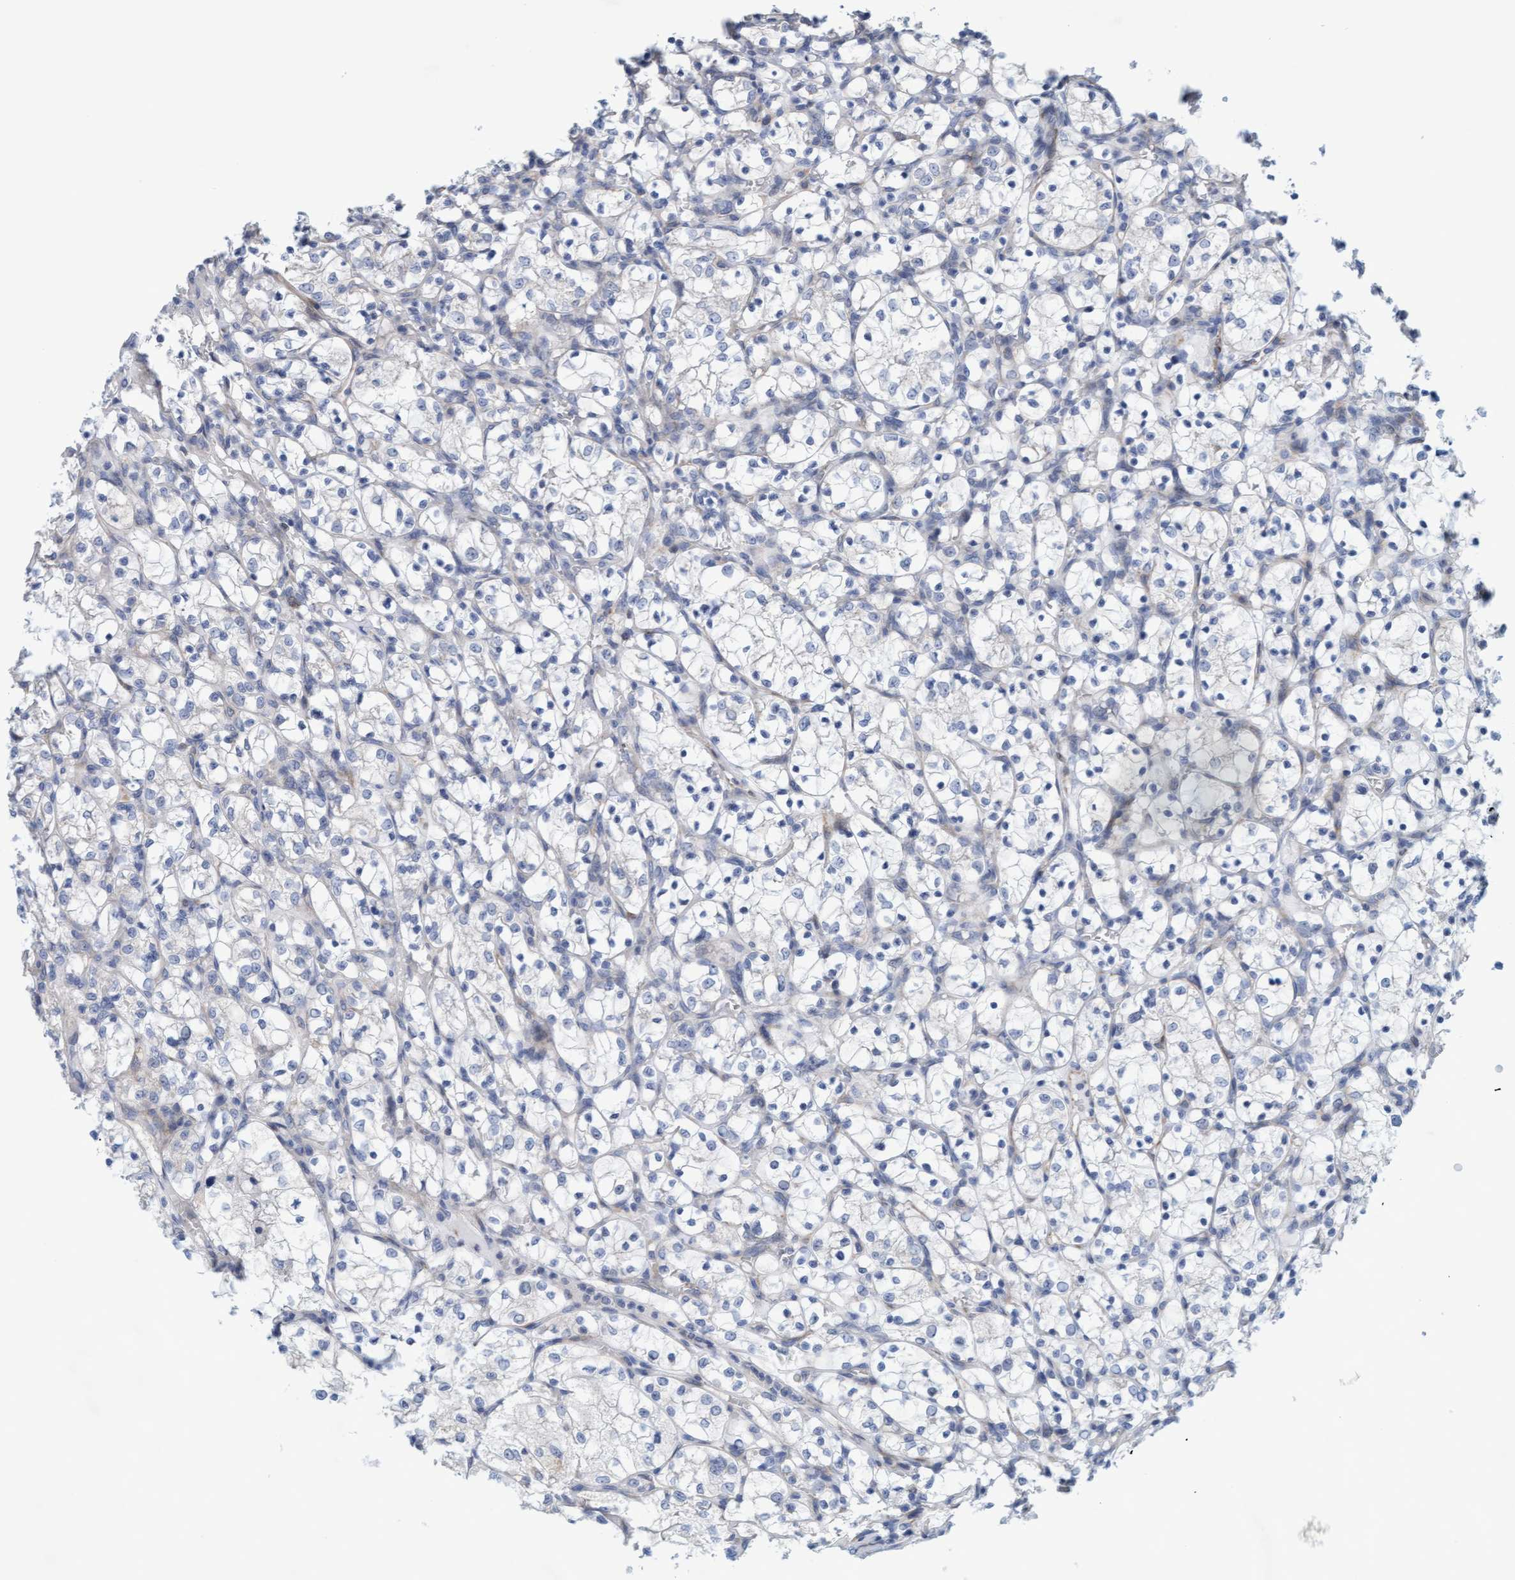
{"staining": {"intensity": "negative", "quantity": "none", "location": "none"}, "tissue": "renal cancer", "cell_type": "Tumor cells", "image_type": "cancer", "snomed": [{"axis": "morphology", "description": "Adenocarcinoma, NOS"}, {"axis": "topography", "description": "Kidney"}], "caption": "Immunohistochemistry photomicrograph of neoplastic tissue: human renal adenocarcinoma stained with DAB (3,3'-diaminobenzidine) demonstrates no significant protein positivity in tumor cells. (Immunohistochemistry (ihc), brightfield microscopy, high magnification).", "gene": "SLC28A3", "patient": {"sex": "female", "age": 69}}